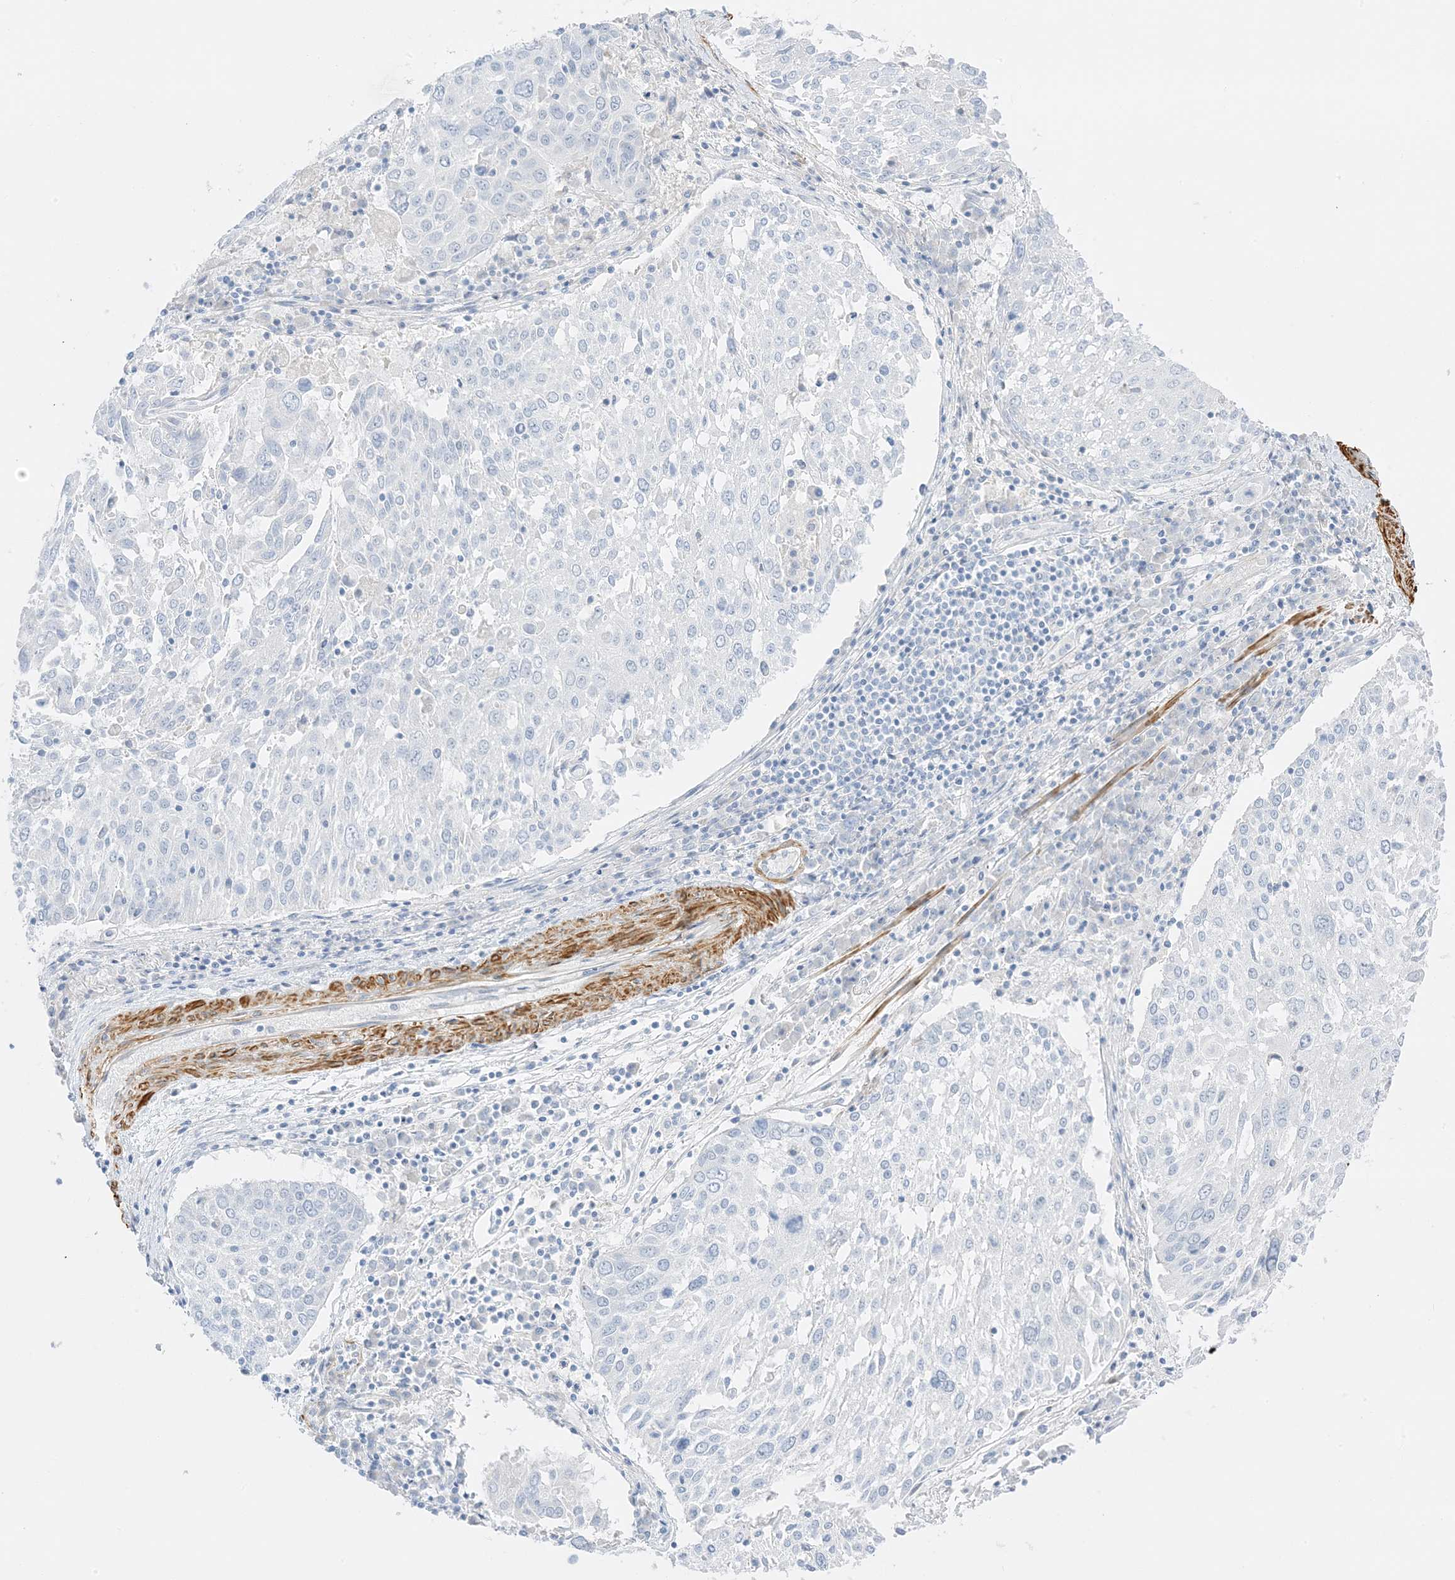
{"staining": {"intensity": "negative", "quantity": "none", "location": "none"}, "tissue": "lung cancer", "cell_type": "Tumor cells", "image_type": "cancer", "snomed": [{"axis": "morphology", "description": "Squamous cell carcinoma, NOS"}, {"axis": "topography", "description": "Lung"}], "caption": "Protein analysis of lung cancer reveals no significant positivity in tumor cells.", "gene": "SLC22A13", "patient": {"sex": "male", "age": 65}}